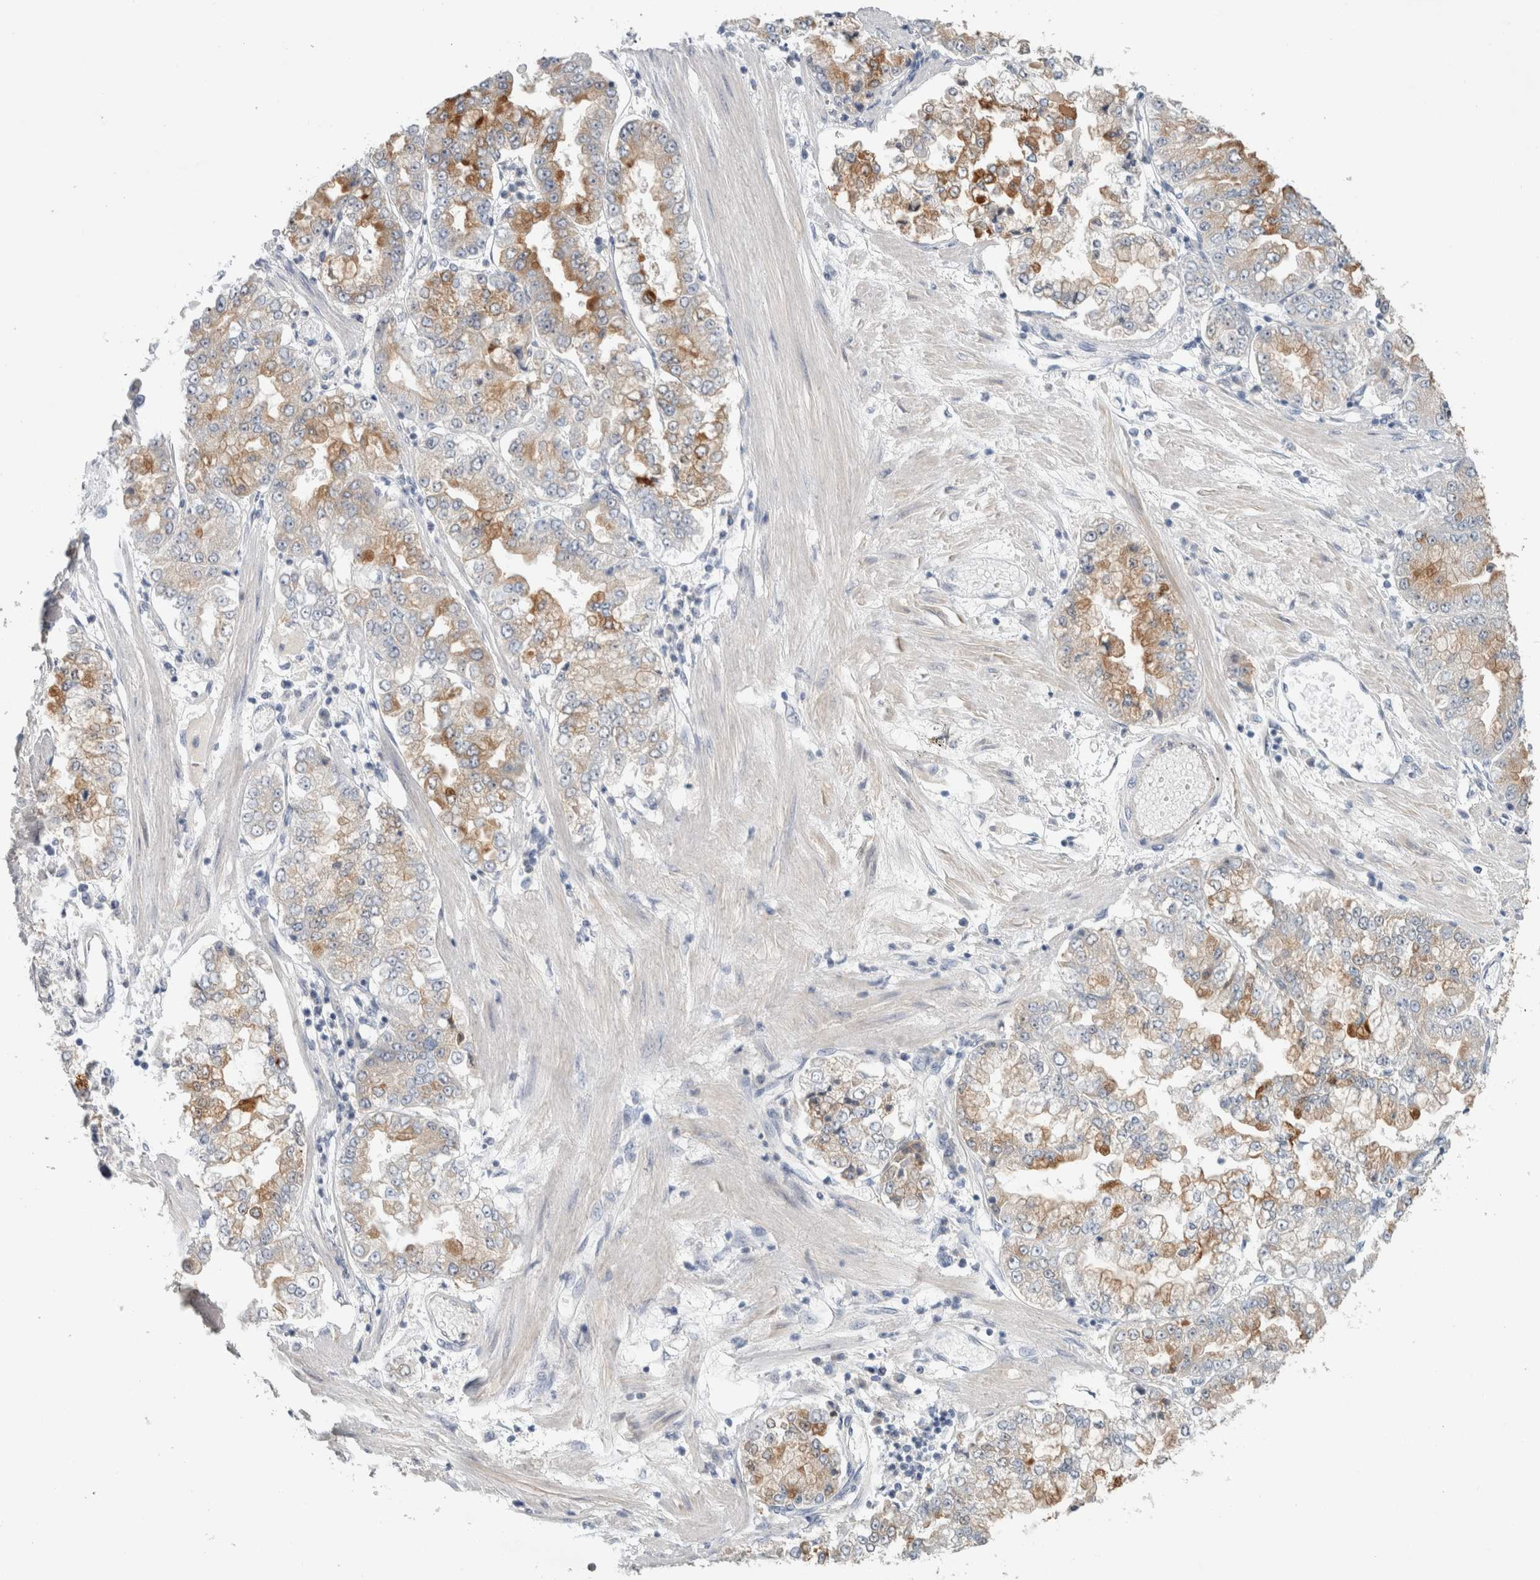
{"staining": {"intensity": "strong", "quantity": "25%-75%", "location": "cytoplasmic/membranous"}, "tissue": "stomach cancer", "cell_type": "Tumor cells", "image_type": "cancer", "snomed": [{"axis": "morphology", "description": "Adenocarcinoma, NOS"}, {"axis": "topography", "description": "Stomach"}], "caption": "Protein staining of stomach cancer (adenocarcinoma) tissue reveals strong cytoplasmic/membranous expression in approximately 25%-75% of tumor cells.", "gene": "CASP6", "patient": {"sex": "male", "age": 76}}